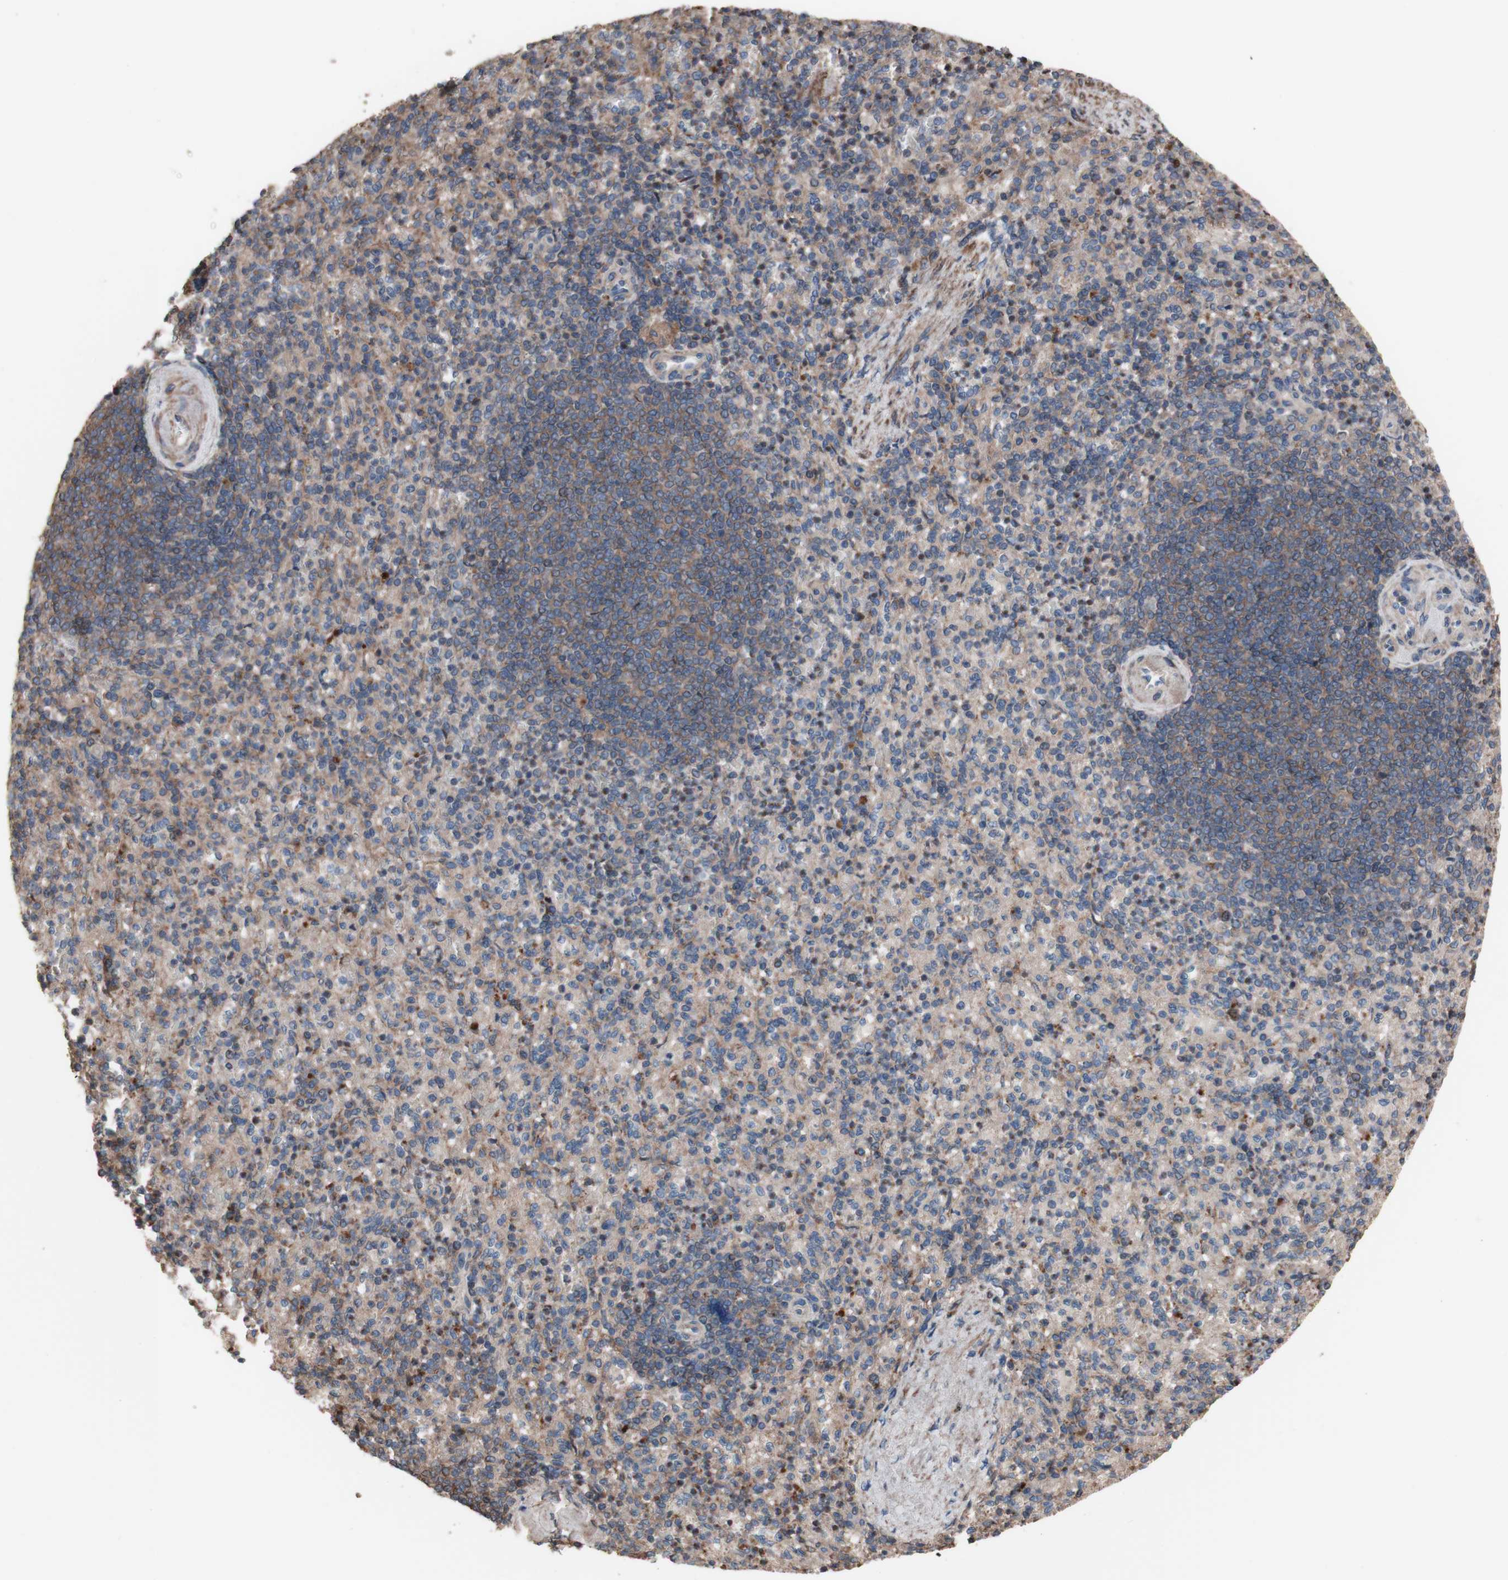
{"staining": {"intensity": "moderate", "quantity": ">75%", "location": "cytoplasmic/membranous"}, "tissue": "spleen", "cell_type": "Cells in red pulp", "image_type": "normal", "snomed": [{"axis": "morphology", "description": "Normal tissue, NOS"}, {"axis": "topography", "description": "Spleen"}], "caption": "Immunohistochemical staining of unremarkable spleen displays medium levels of moderate cytoplasmic/membranous staining in approximately >75% of cells in red pulp. Immunohistochemistry (ihc) stains the protein in brown and the nuclei are stained blue.", "gene": "COPB1", "patient": {"sex": "female", "age": 74}}